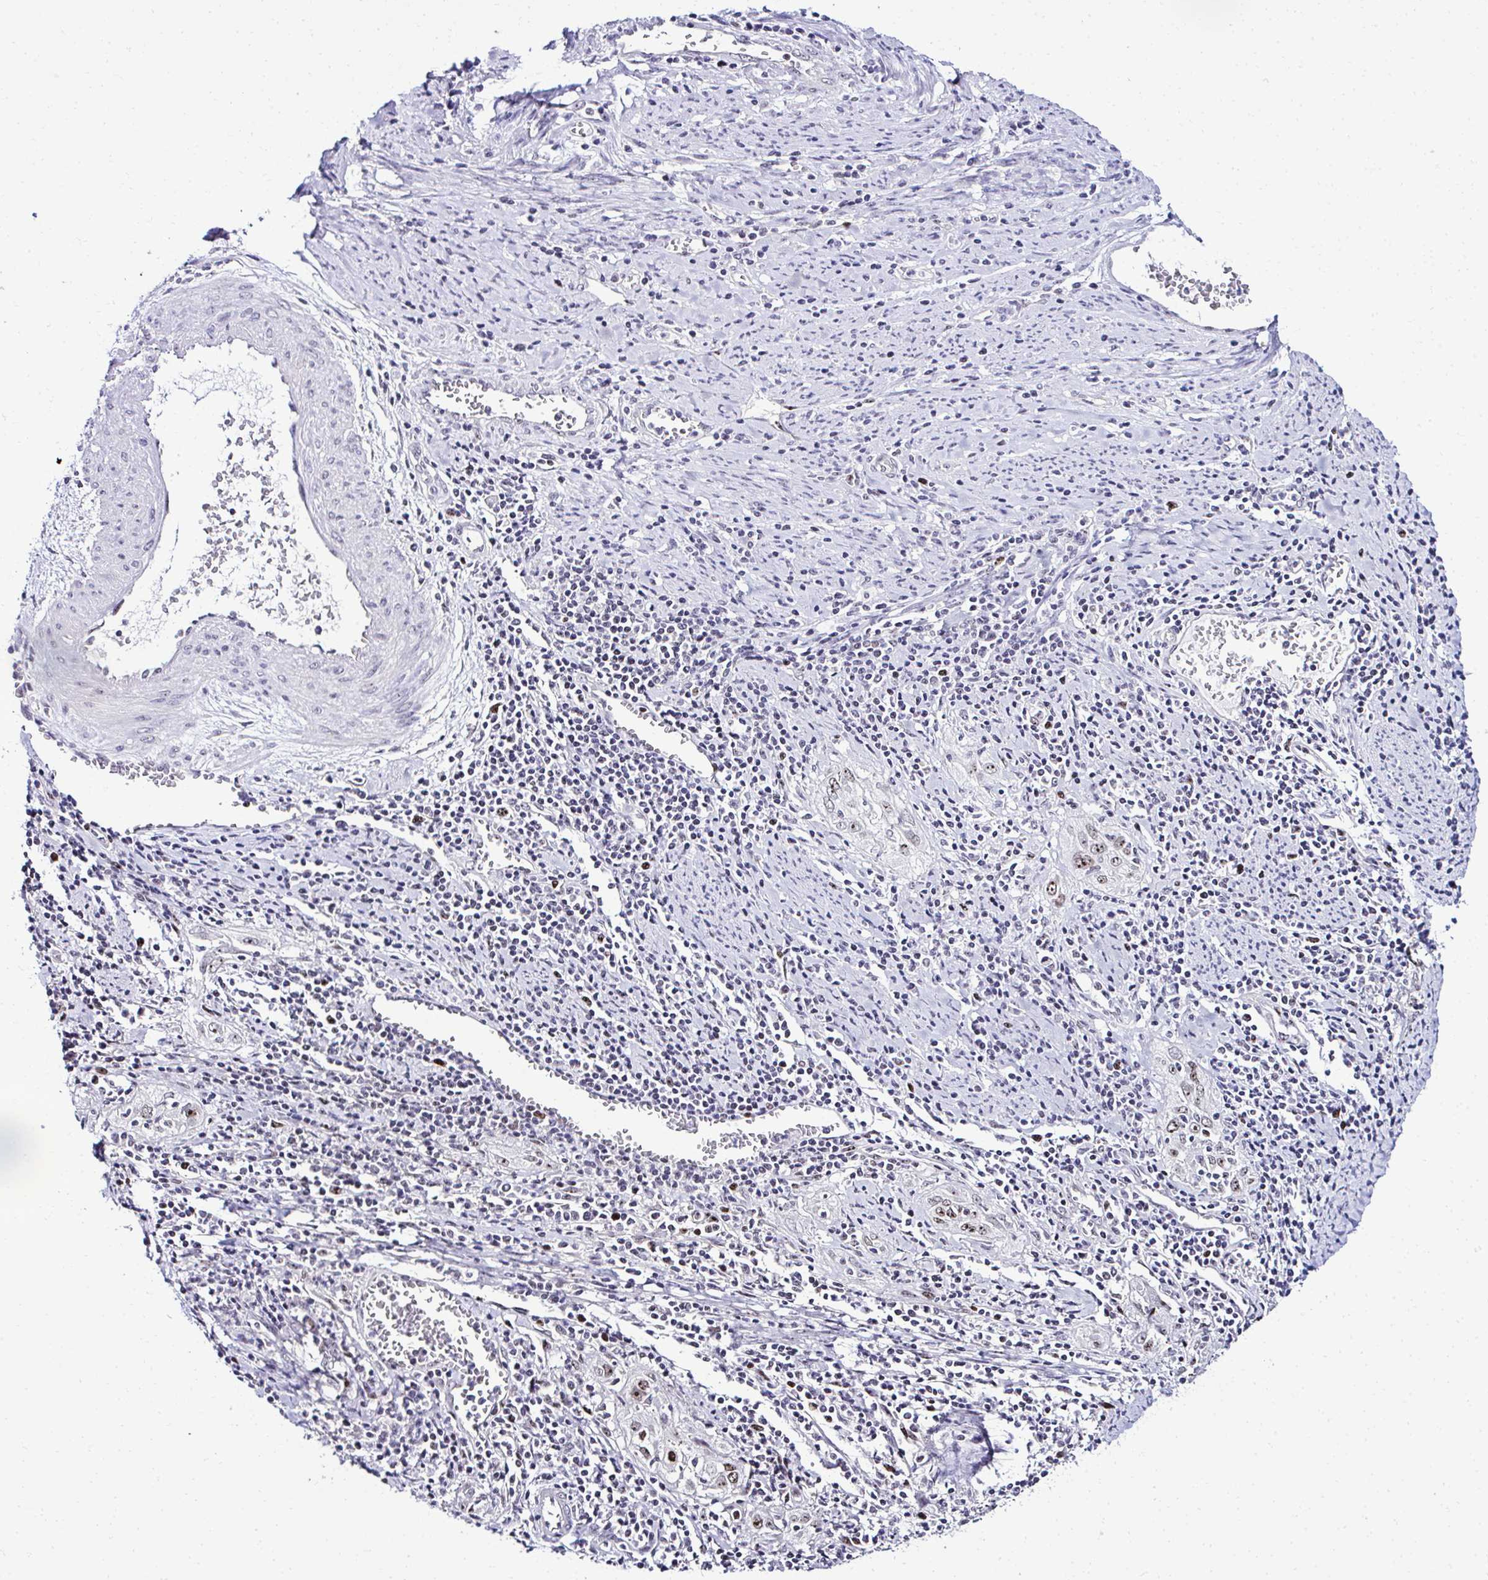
{"staining": {"intensity": "moderate", "quantity": ">75%", "location": "nuclear"}, "tissue": "cervical cancer", "cell_type": "Tumor cells", "image_type": "cancer", "snomed": [{"axis": "morphology", "description": "Squamous cell carcinoma, NOS"}, {"axis": "topography", "description": "Cervix"}], "caption": "Protein staining of cervical cancer (squamous cell carcinoma) tissue reveals moderate nuclear expression in approximately >75% of tumor cells. (IHC, brightfield microscopy, high magnification).", "gene": "CEP72", "patient": {"sex": "female", "age": 57}}